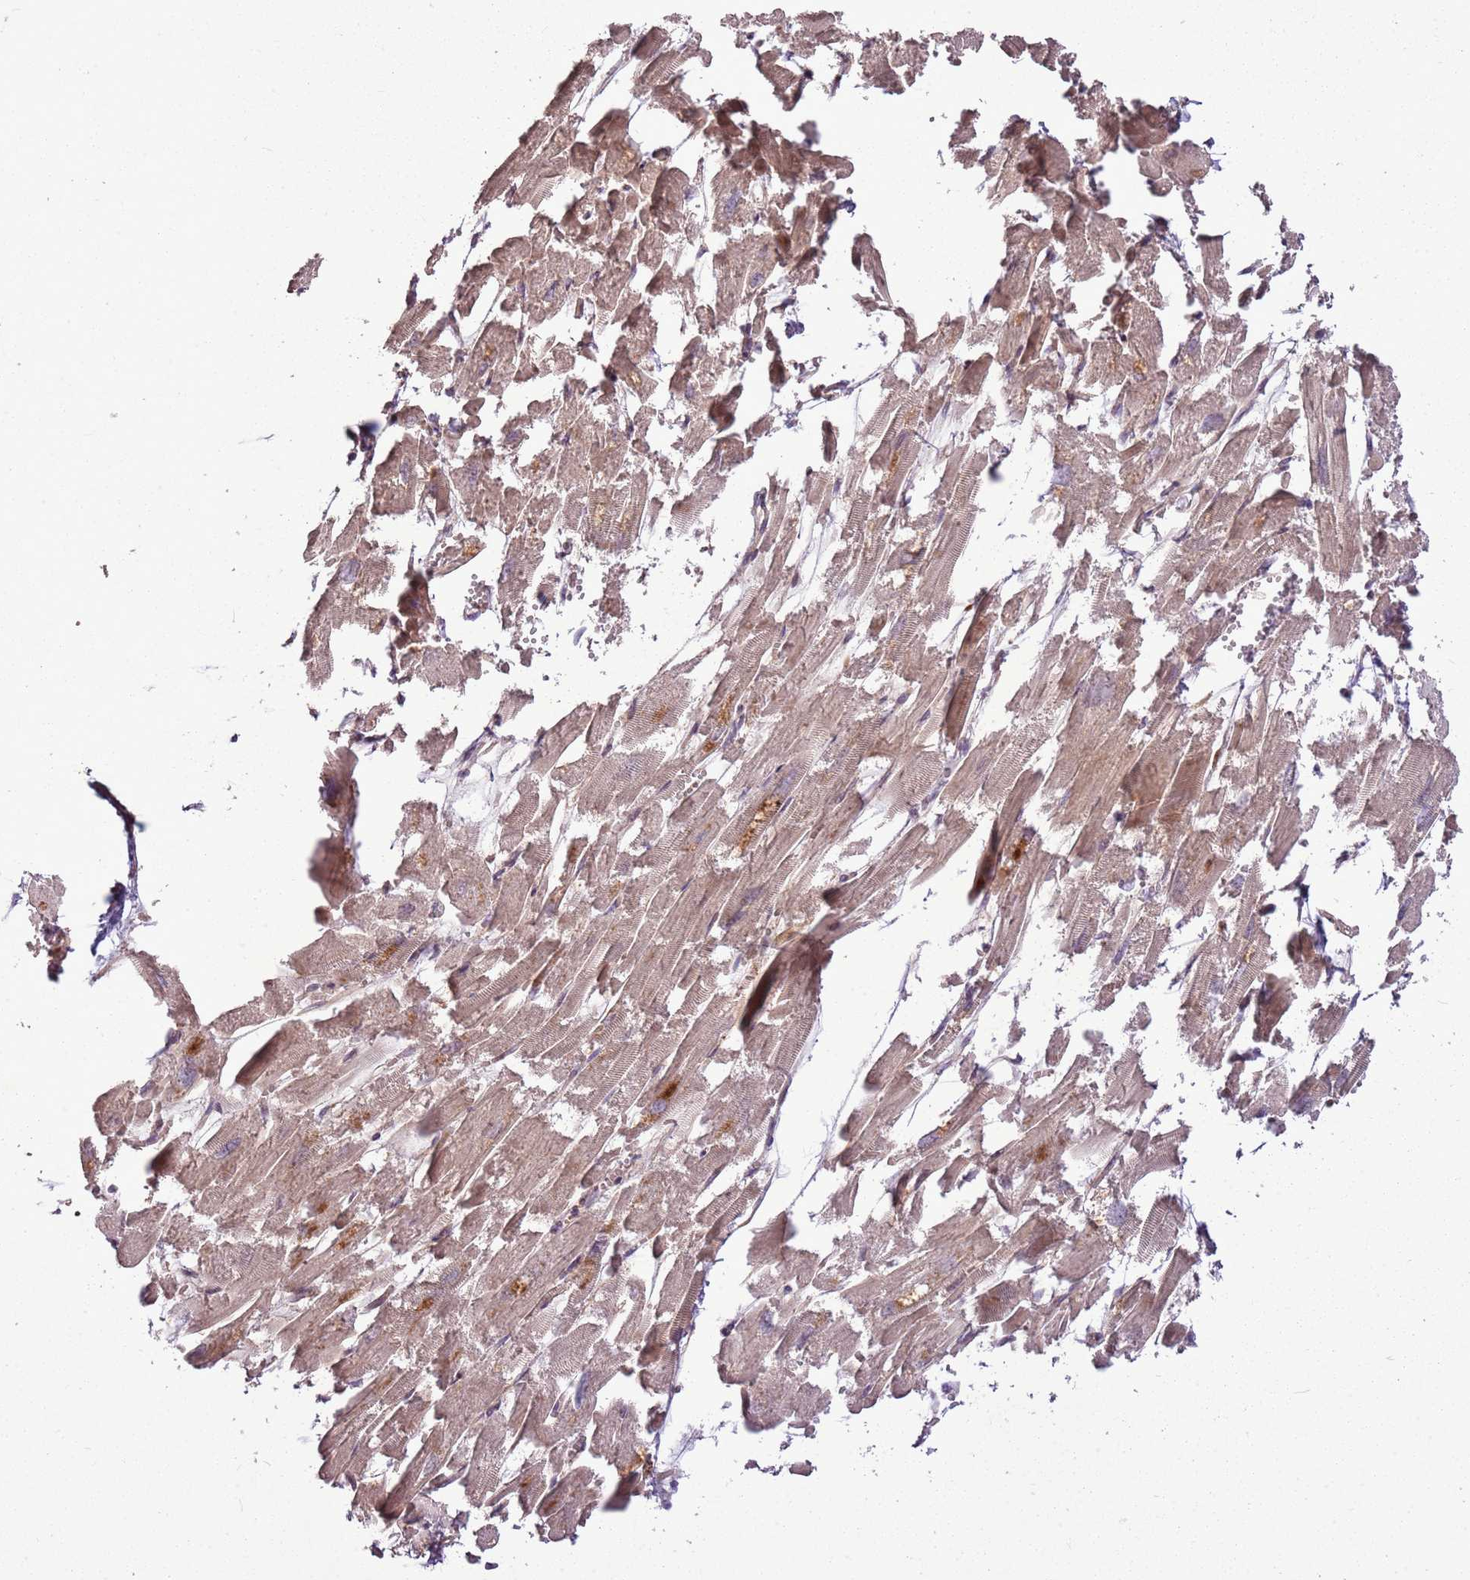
{"staining": {"intensity": "moderate", "quantity": "25%-75%", "location": "cytoplasmic/membranous"}, "tissue": "heart muscle", "cell_type": "Cardiomyocytes", "image_type": "normal", "snomed": [{"axis": "morphology", "description": "Normal tissue, NOS"}, {"axis": "topography", "description": "Heart"}], "caption": "IHC micrograph of normal human heart muscle stained for a protein (brown), which exhibits medium levels of moderate cytoplasmic/membranous positivity in approximately 25%-75% of cardiomyocytes.", "gene": "ANKRD24", "patient": {"sex": "male", "age": 54}}